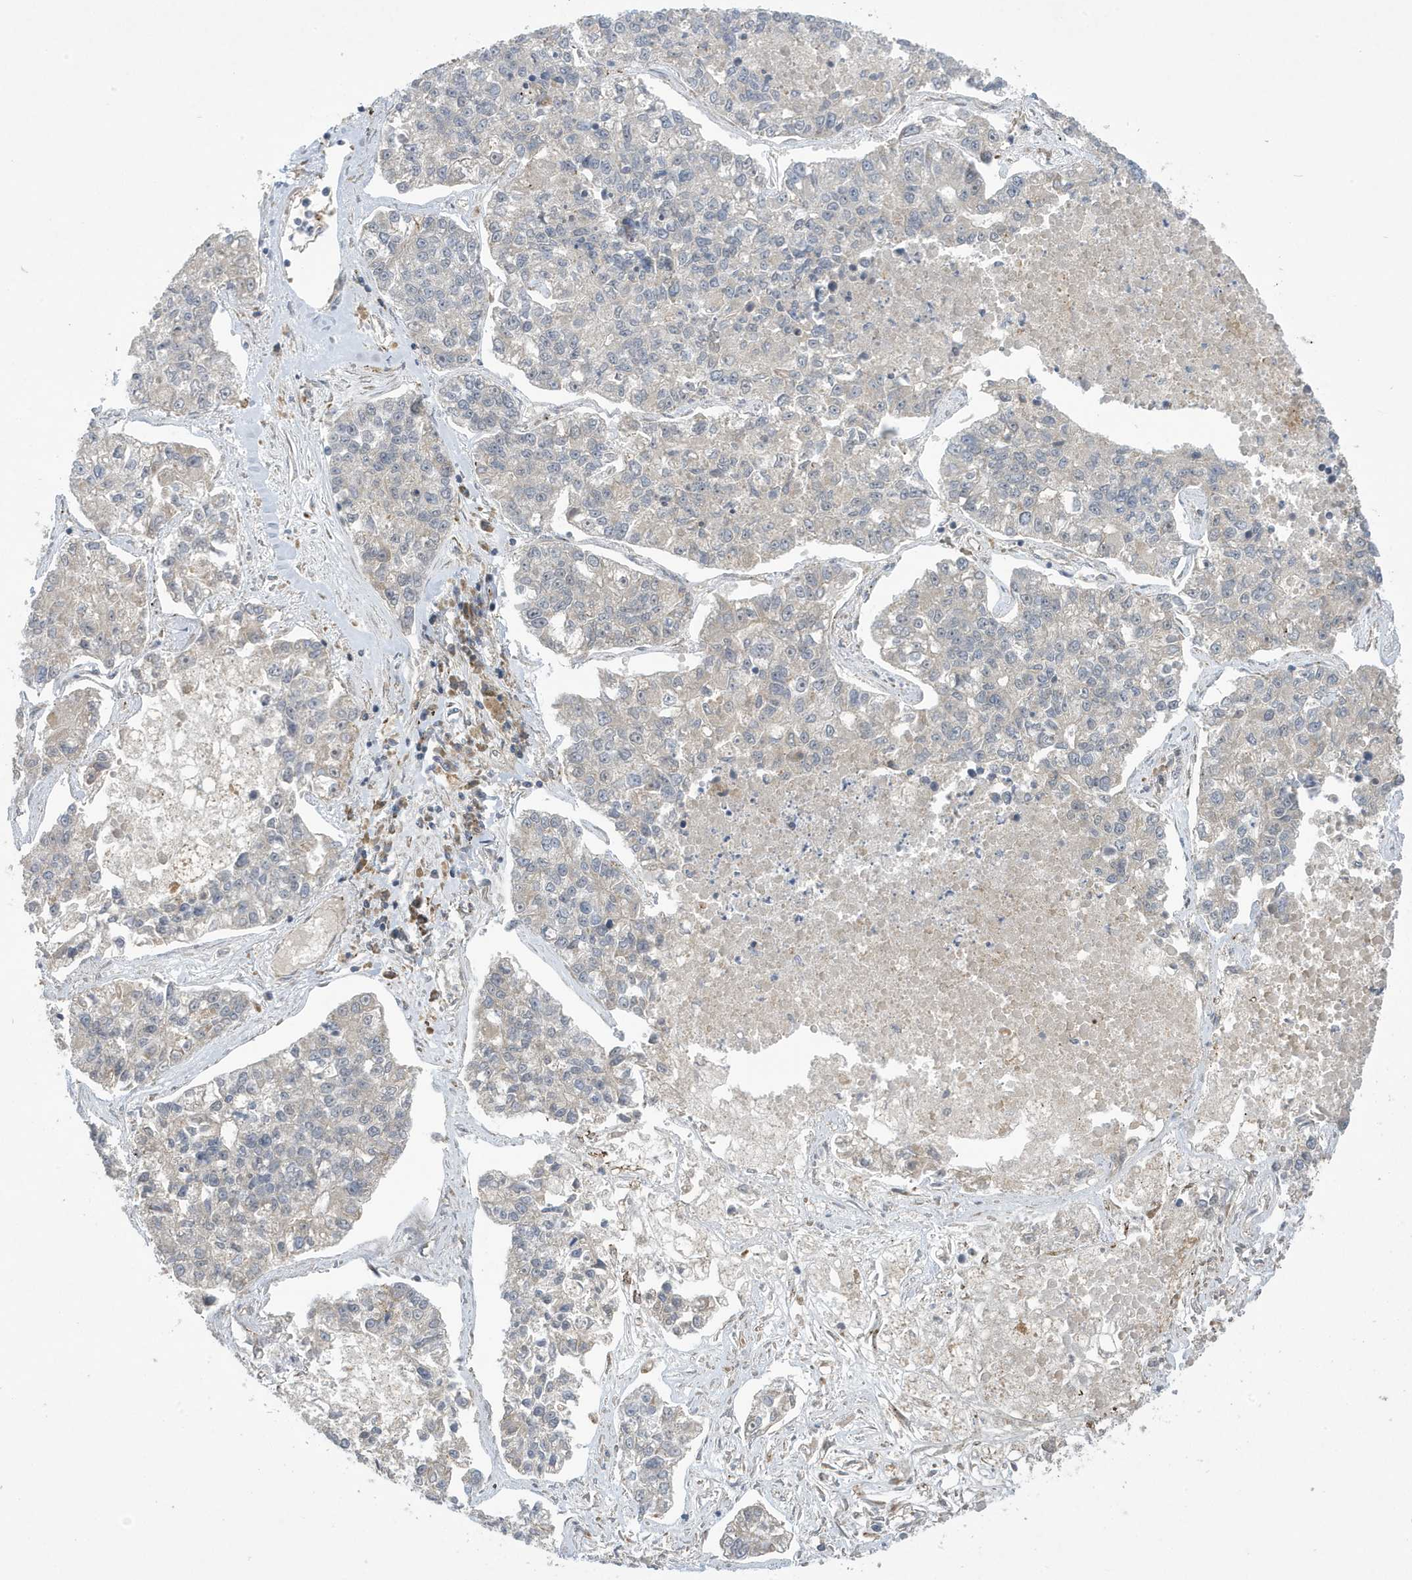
{"staining": {"intensity": "negative", "quantity": "none", "location": "none"}, "tissue": "lung cancer", "cell_type": "Tumor cells", "image_type": "cancer", "snomed": [{"axis": "morphology", "description": "Adenocarcinoma, NOS"}, {"axis": "topography", "description": "Lung"}], "caption": "Lung cancer was stained to show a protein in brown. There is no significant positivity in tumor cells.", "gene": "NCOA7", "patient": {"sex": "male", "age": 49}}